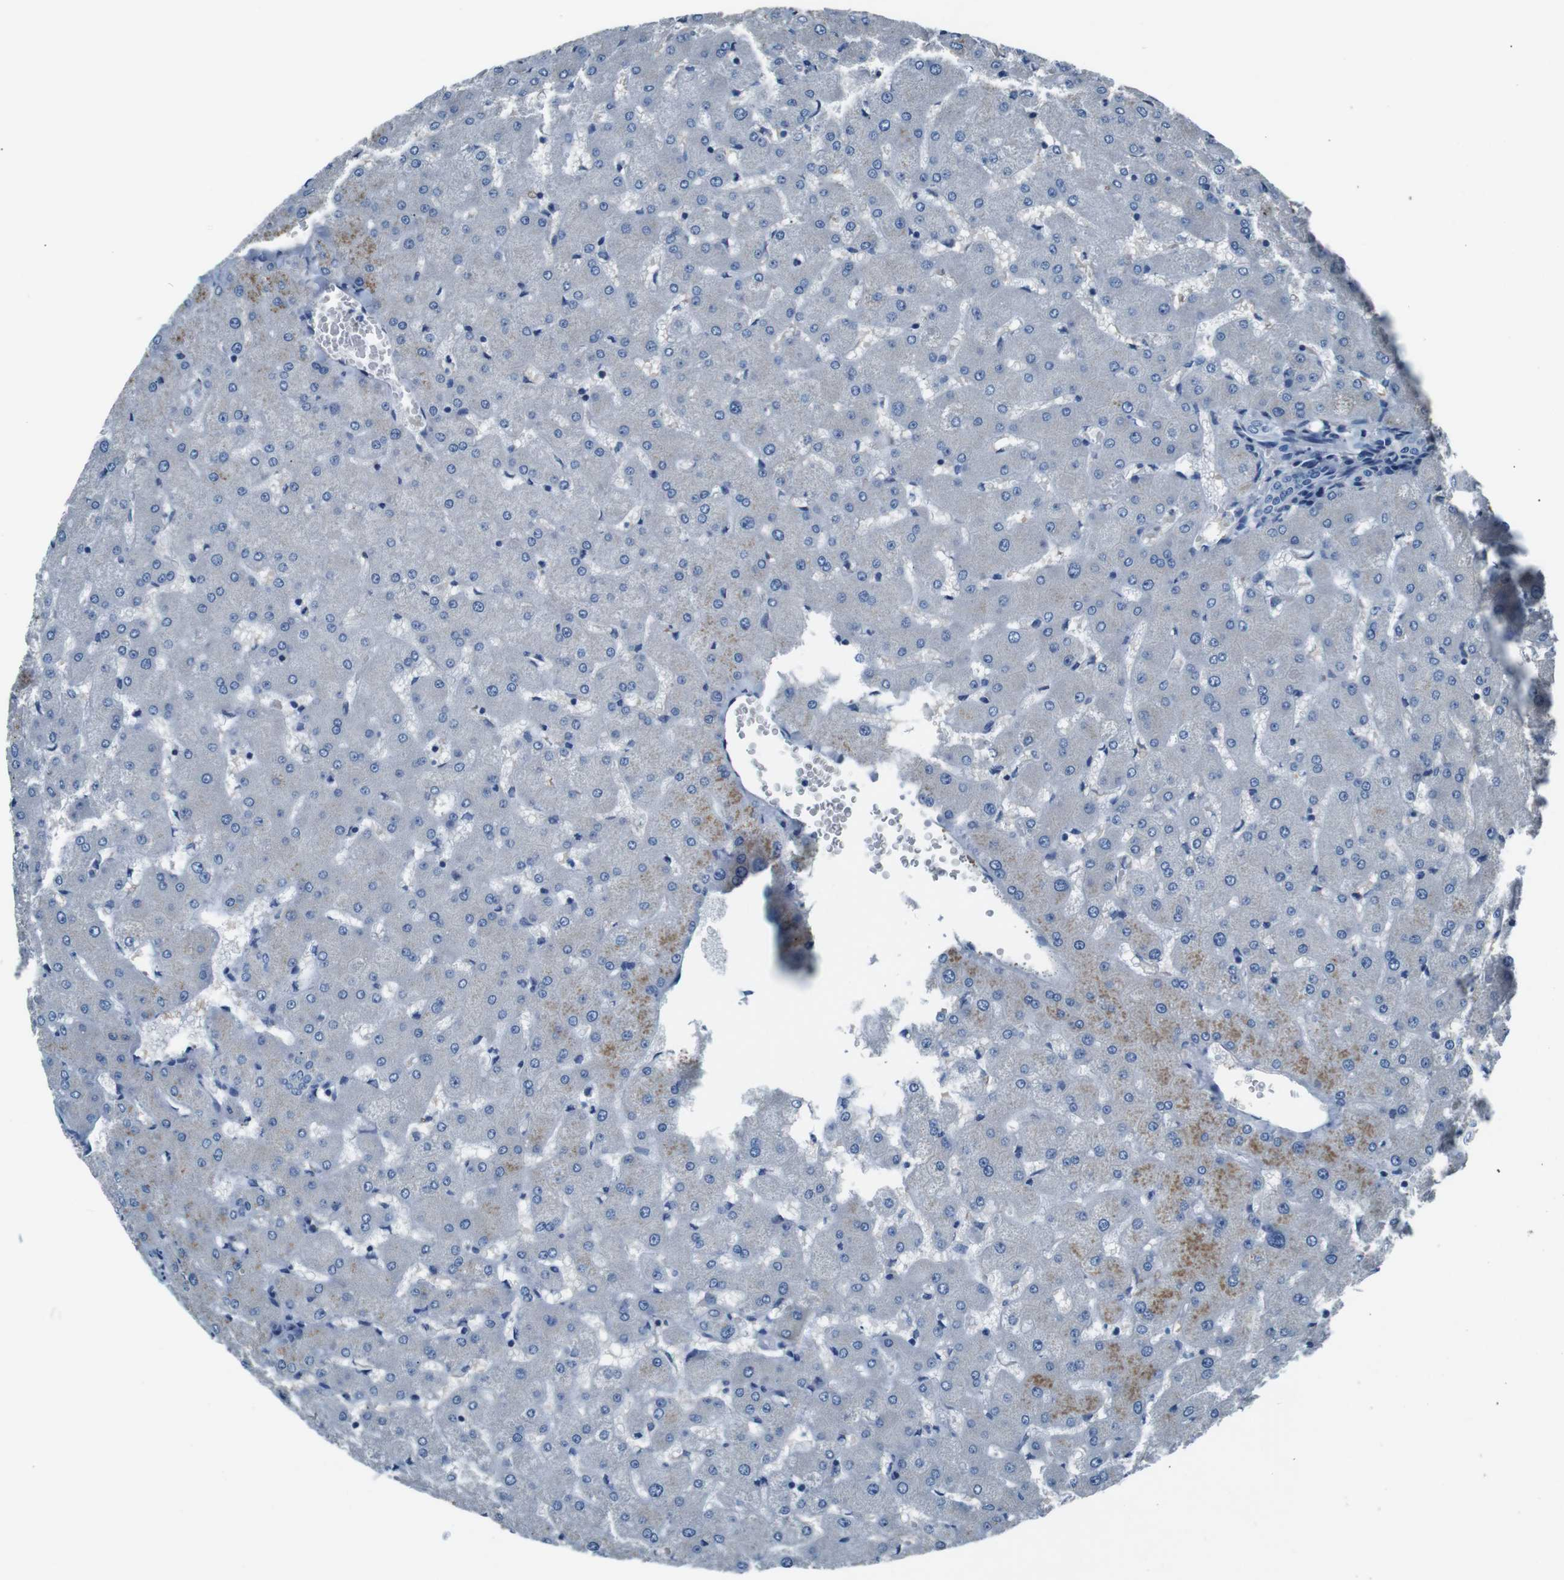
{"staining": {"intensity": "negative", "quantity": "none", "location": "none"}, "tissue": "liver", "cell_type": "Cholangiocytes", "image_type": "normal", "snomed": [{"axis": "morphology", "description": "Normal tissue, NOS"}, {"axis": "topography", "description": "Liver"}], "caption": "An immunohistochemistry photomicrograph of benign liver is shown. There is no staining in cholangiocytes of liver. (Stains: DAB IHC with hematoxylin counter stain, Microscopy: brightfield microscopy at high magnification).", "gene": "LEP", "patient": {"sex": "female", "age": 63}}